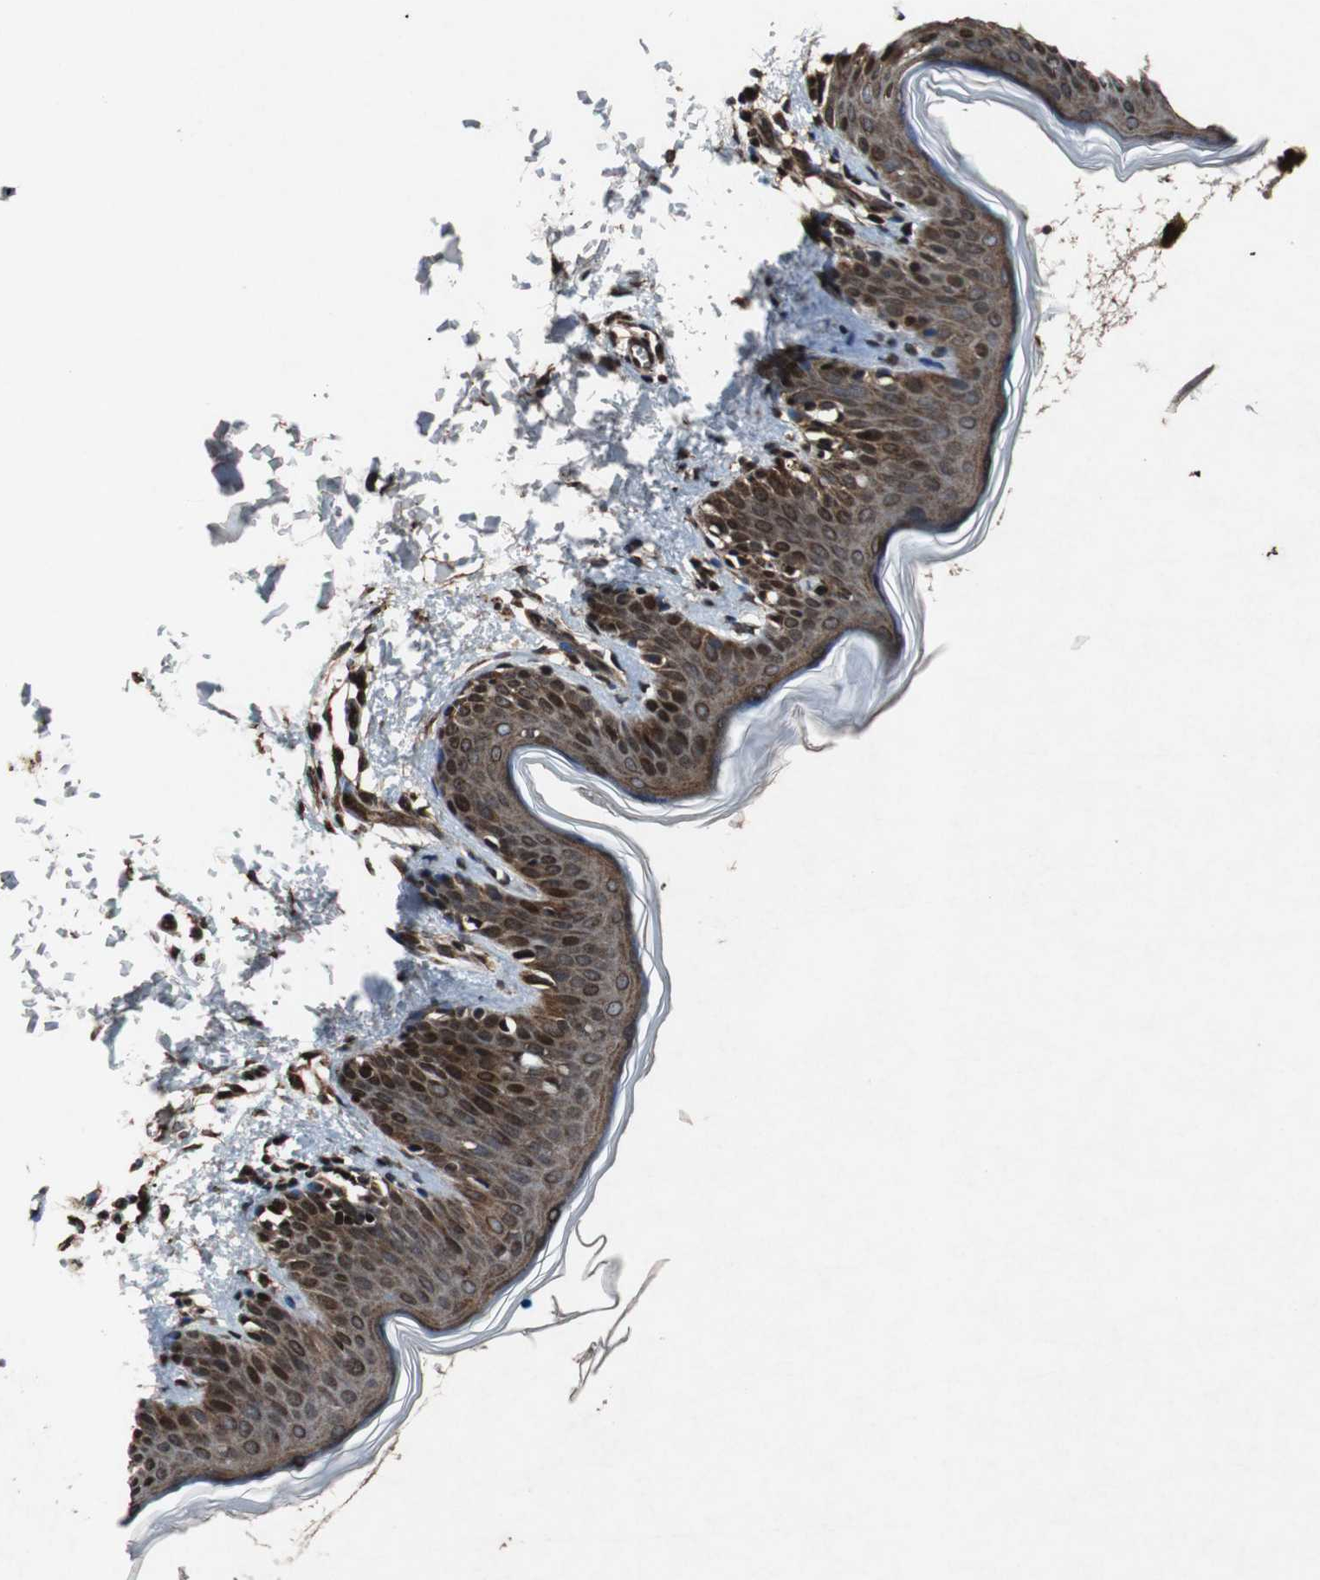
{"staining": {"intensity": "moderate", "quantity": ">75%", "location": "cytoplasmic/membranous"}, "tissue": "skin", "cell_type": "Fibroblasts", "image_type": "normal", "snomed": [{"axis": "morphology", "description": "Normal tissue, NOS"}, {"axis": "topography", "description": "Skin"}], "caption": "Immunohistochemistry (IHC) staining of unremarkable skin, which reveals medium levels of moderate cytoplasmic/membranous staining in about >75% of fibroblasts indicating moderate cytoplasmic/membranous protein positivity. The staining was performed using DAB (3,3'-diaminobenzidine) (brown) for protein detection and nuclei were counterstained in hematoxylin (blue).", "gene": "TUBA4A", "patient": {"sex": "female", "age": 4}}